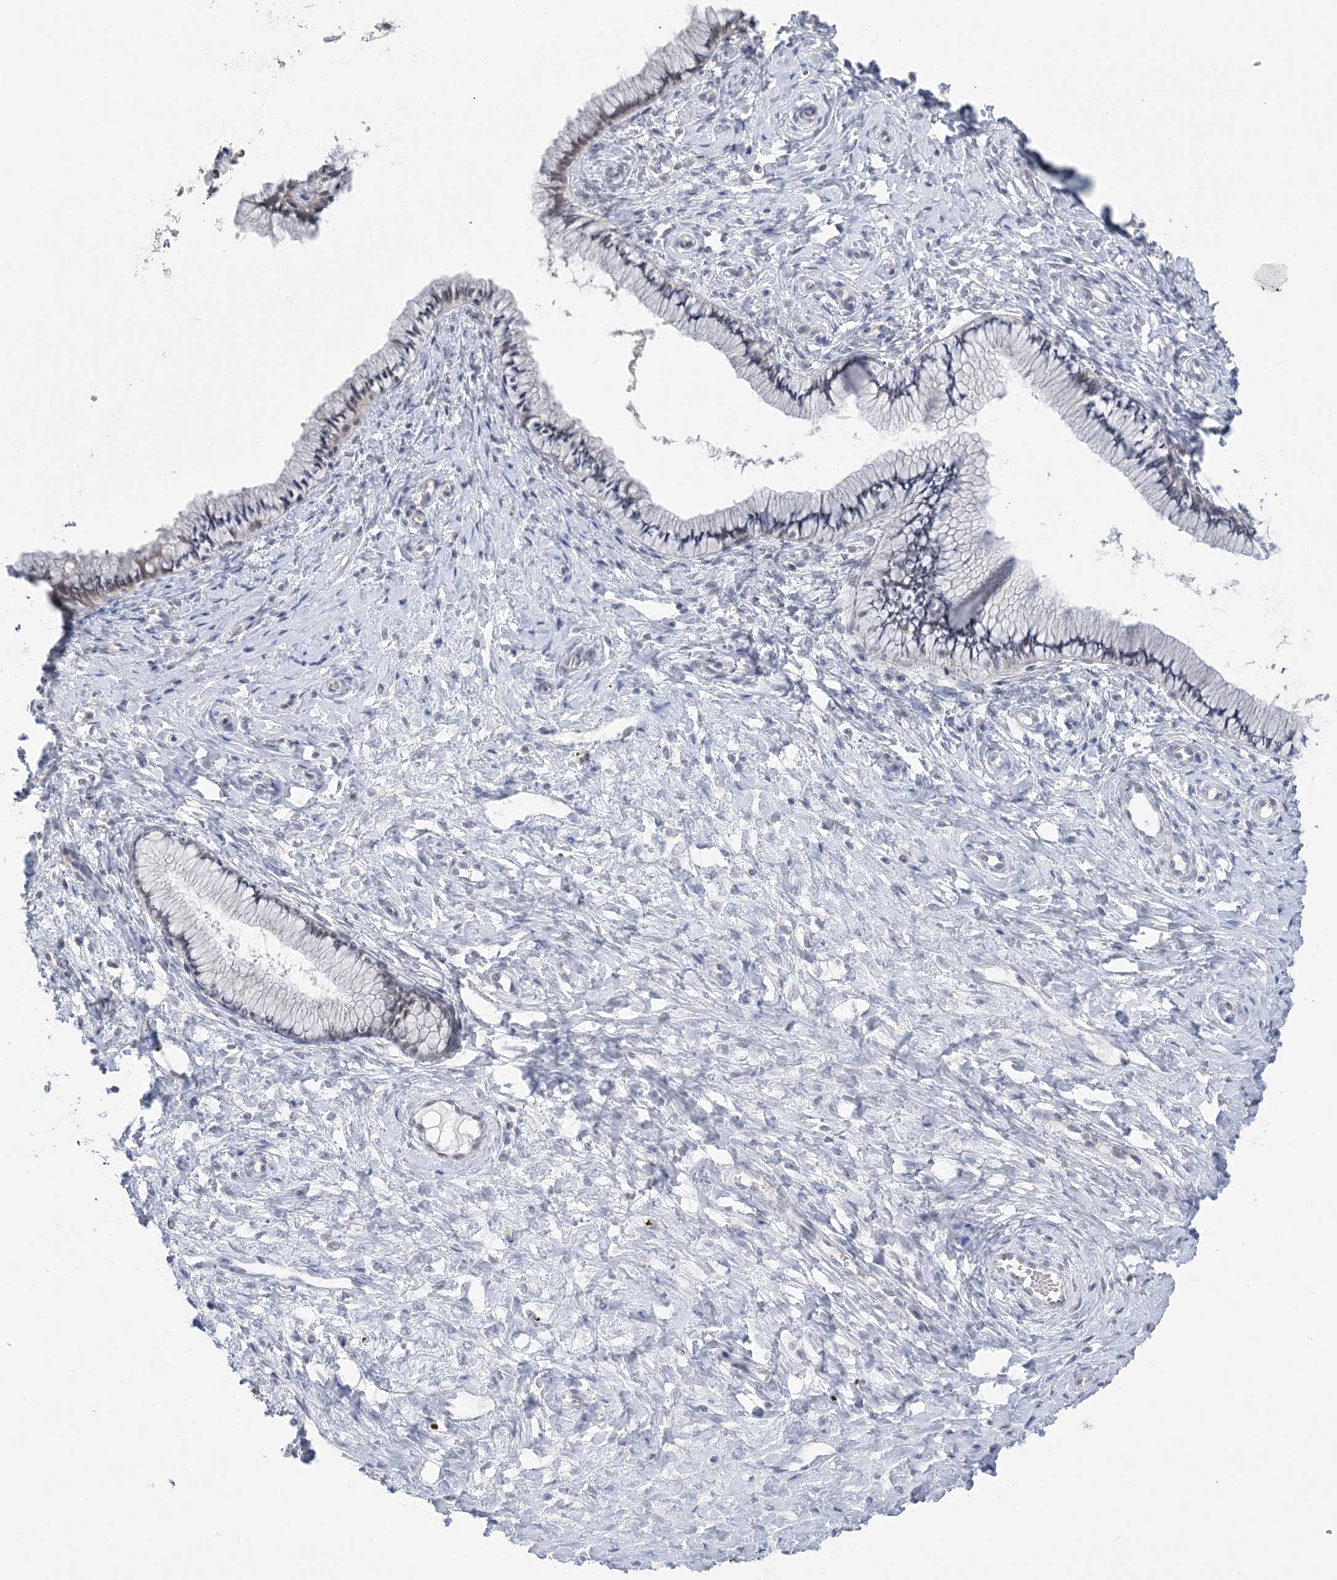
{"staining": {"intensity": "weak", "quantity": "<25%", "location": "cytoplasmic/membranous"}, "tissue": "cervix", "cell_type": "Glandular cells", "image_type": "normal", "snomed": [{"axis": "morphology", "description": "Normal tissue, NOS"}, {"axis": "topography", "description": "Cervix"}], "caption": "Immunohistochemical staining of benign human cervix displays no significant expression in glandular cells. The staining is performed using DAB brown chromogen with nuclei counter-stained in using hematoxylin.", "gene": "ZBTB7A", "patient": {"sex": "female", "age": 36}}